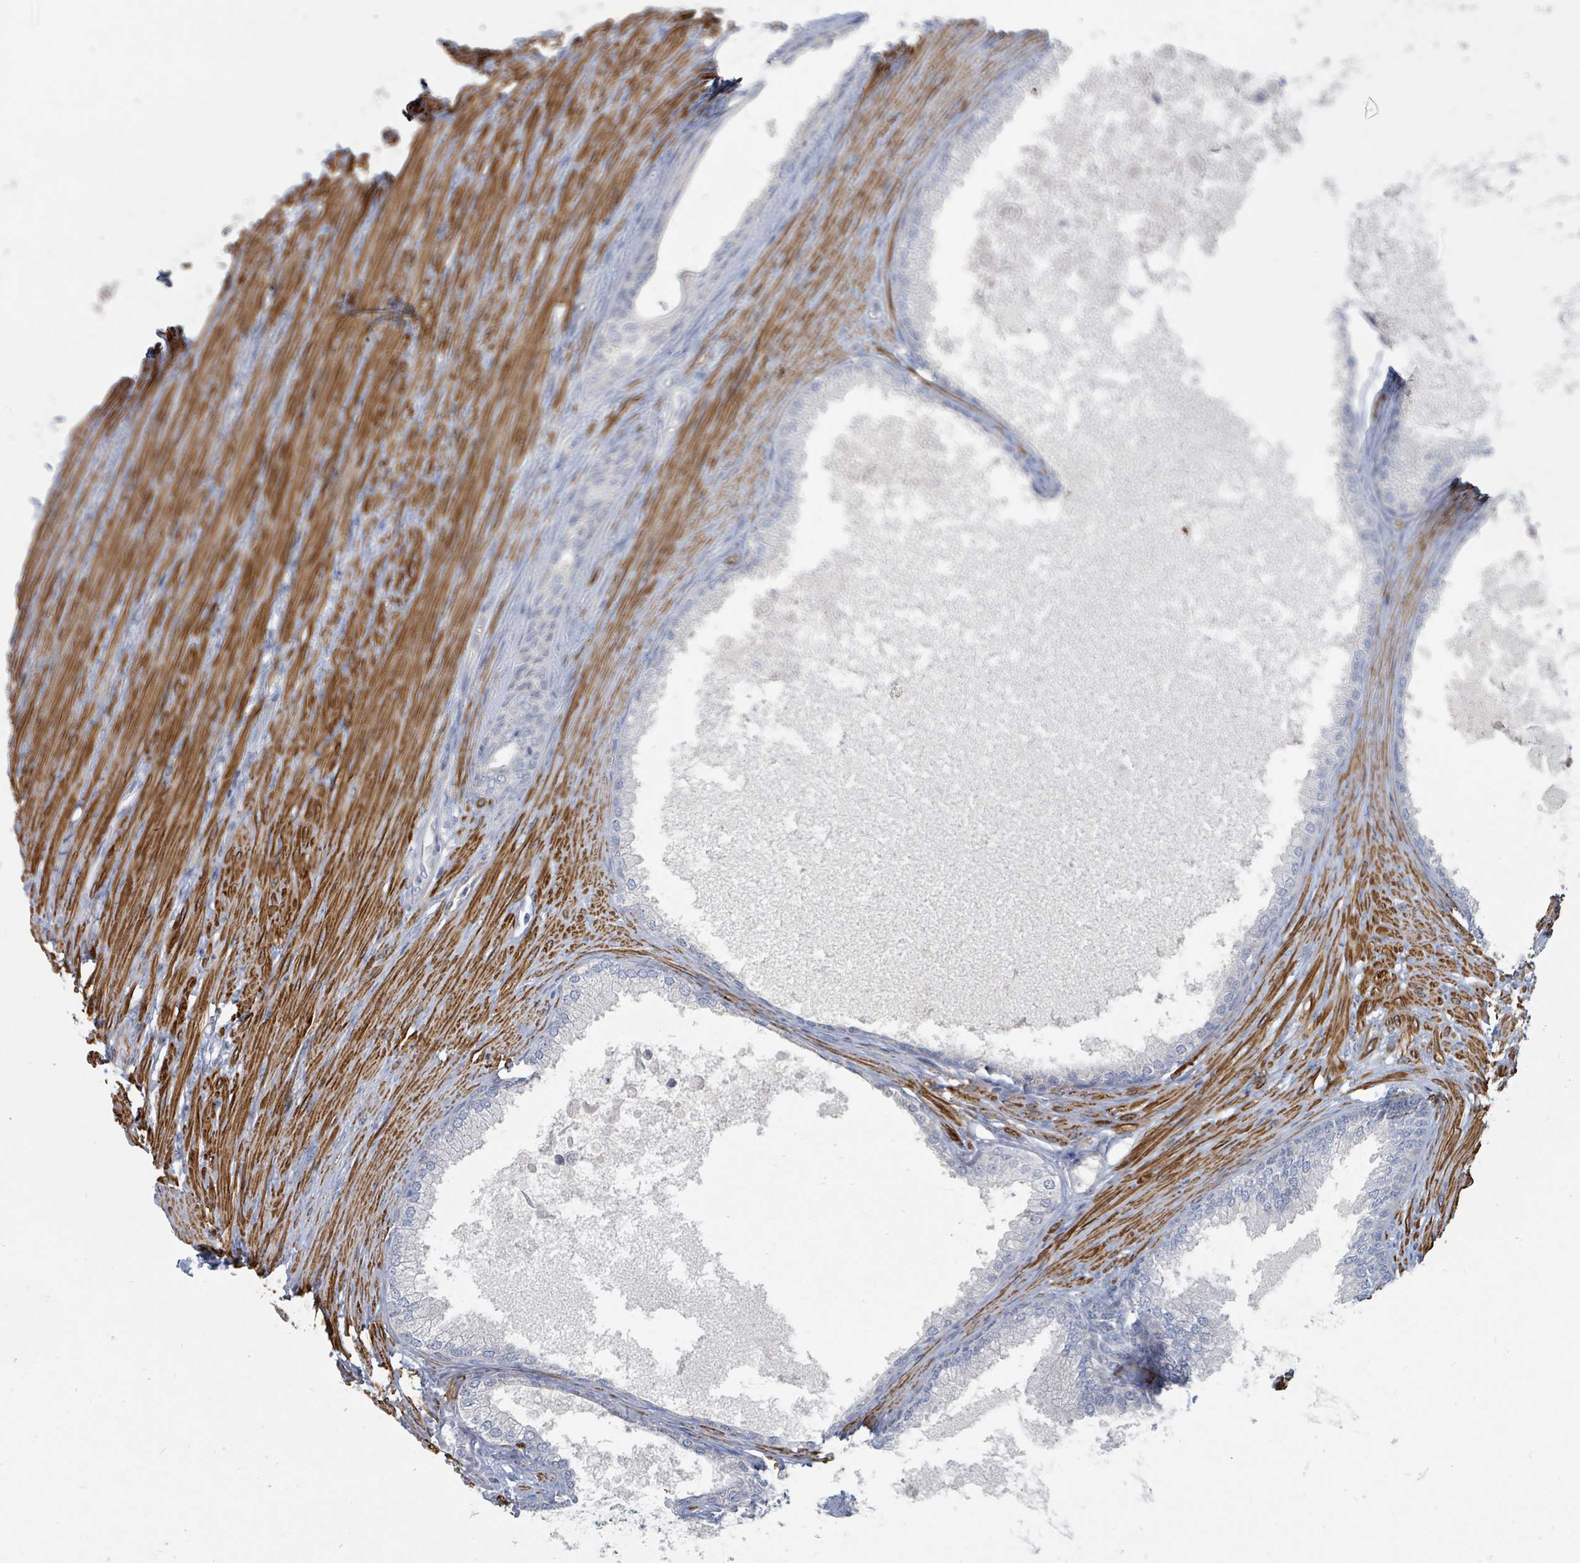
{"staining": {"intensity": "negative", "quantity": "none", "location": "none"}, "tissue": "prostate", "cell_type": "Glandular cells", "image_type": "normal", "snomed": [{"axis": "morphology", "description": "Normal tissue, NOS"}, {"axis": "topography", "description": "Prostate"}], "caption": "Photomicrograph shows no protein positivity in glandular cells of benign prostate.", "gene": "ARGFX", "patient": {"sex": "male", "age": 76}}